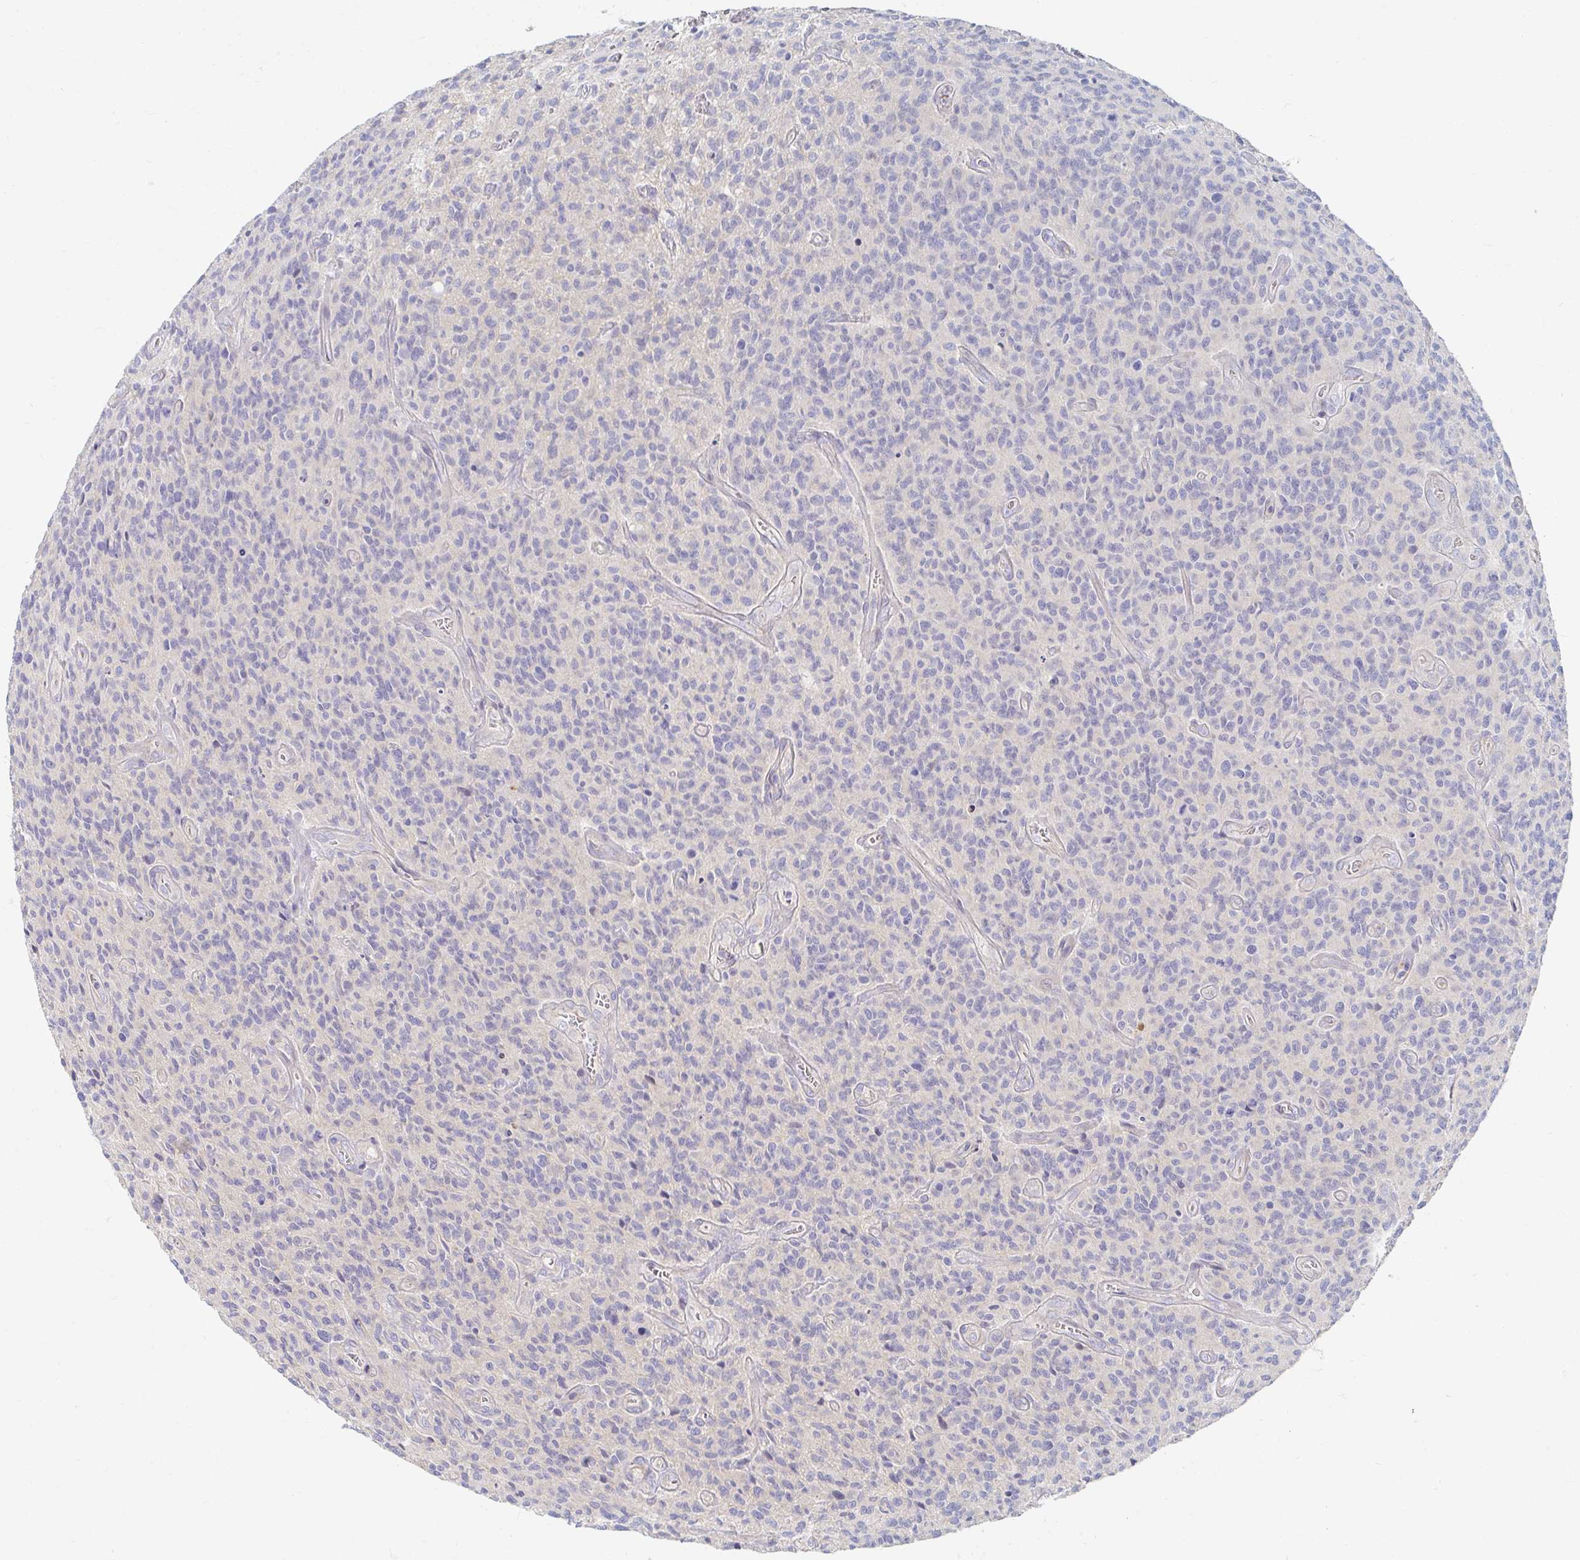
{"staining": {"intensity": "negative", "quantity": "none", "location": "none"}, "tissue": "glioma", "cell_type": "Tumor cells", "image_type": "cancer", "snomed": [{"axis": "morphology", "description": "Glioma, malignant, High grade"}, {"axis": "topography", "description": "Brain"}], "caption": "The immunohistochemistry (IHC) histopathology image has no significant staining in tumor cells of glioma tissue.", "gene": "MYLK2", "patient": {"sex": "male", "age": 76}}